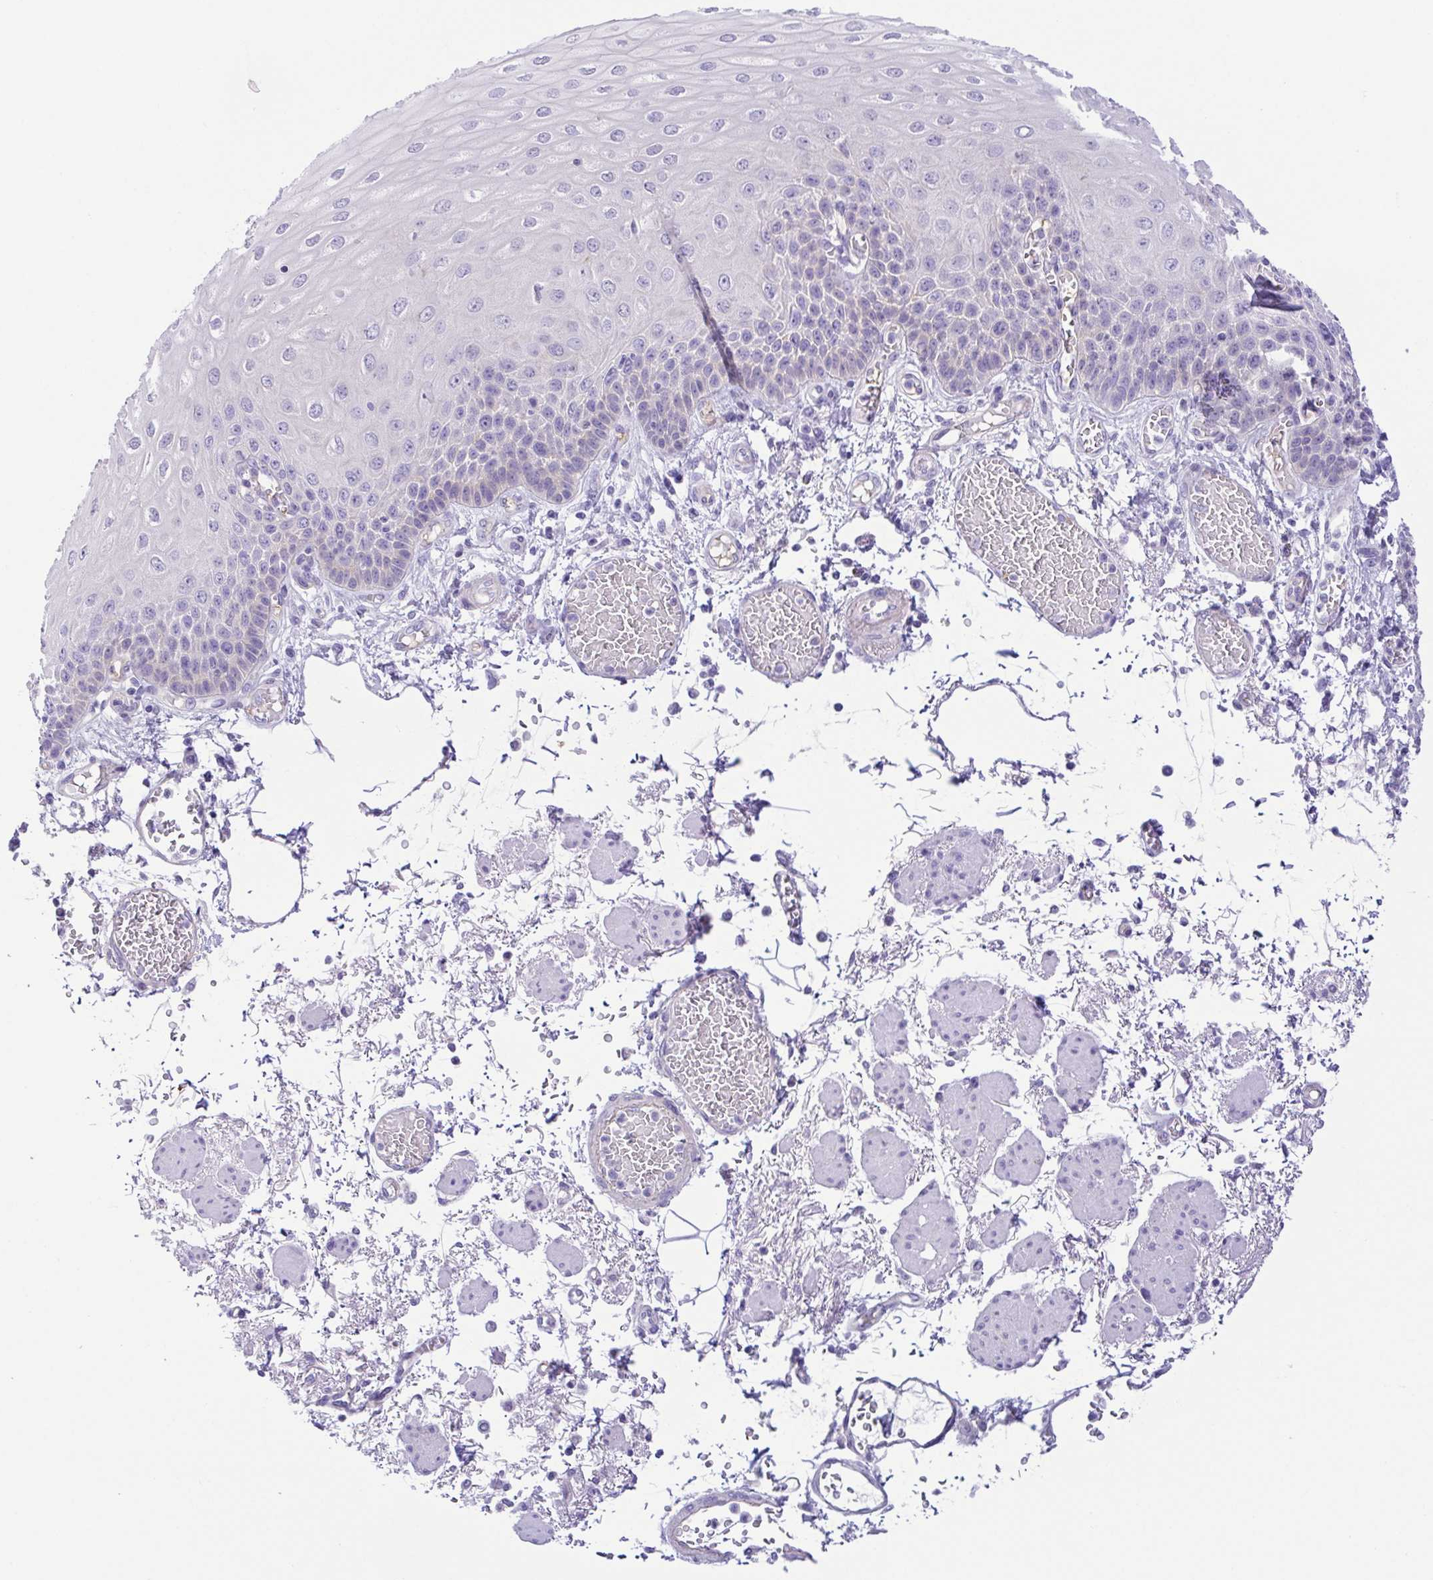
{"staining": {"intensity": "negative", "quantity": "none", "location": "none"}, "tissue": "esophagus", "cell_type": "Squamous epithelial cells", "image_type": "normal", "snomed": [{"axis": "morphology", "description": "Normal tissue, NOS"}, {"axis": "morphology", "description": "Adenocarcinoma, NOS"}, {"axis": "topography", "description": "Esophagus"}], "caption": "Esophagus was stained to show a protein in brown. There is no significant expression in squamous epithelial cells. (Stains: DAB immunohistochemistry (IHC) with hematoxylin counter stain, Microscopy: brightfield microscopy at high magnification).", "gene": "EPB42", "patient": {"sex": "male", "age": 81}}